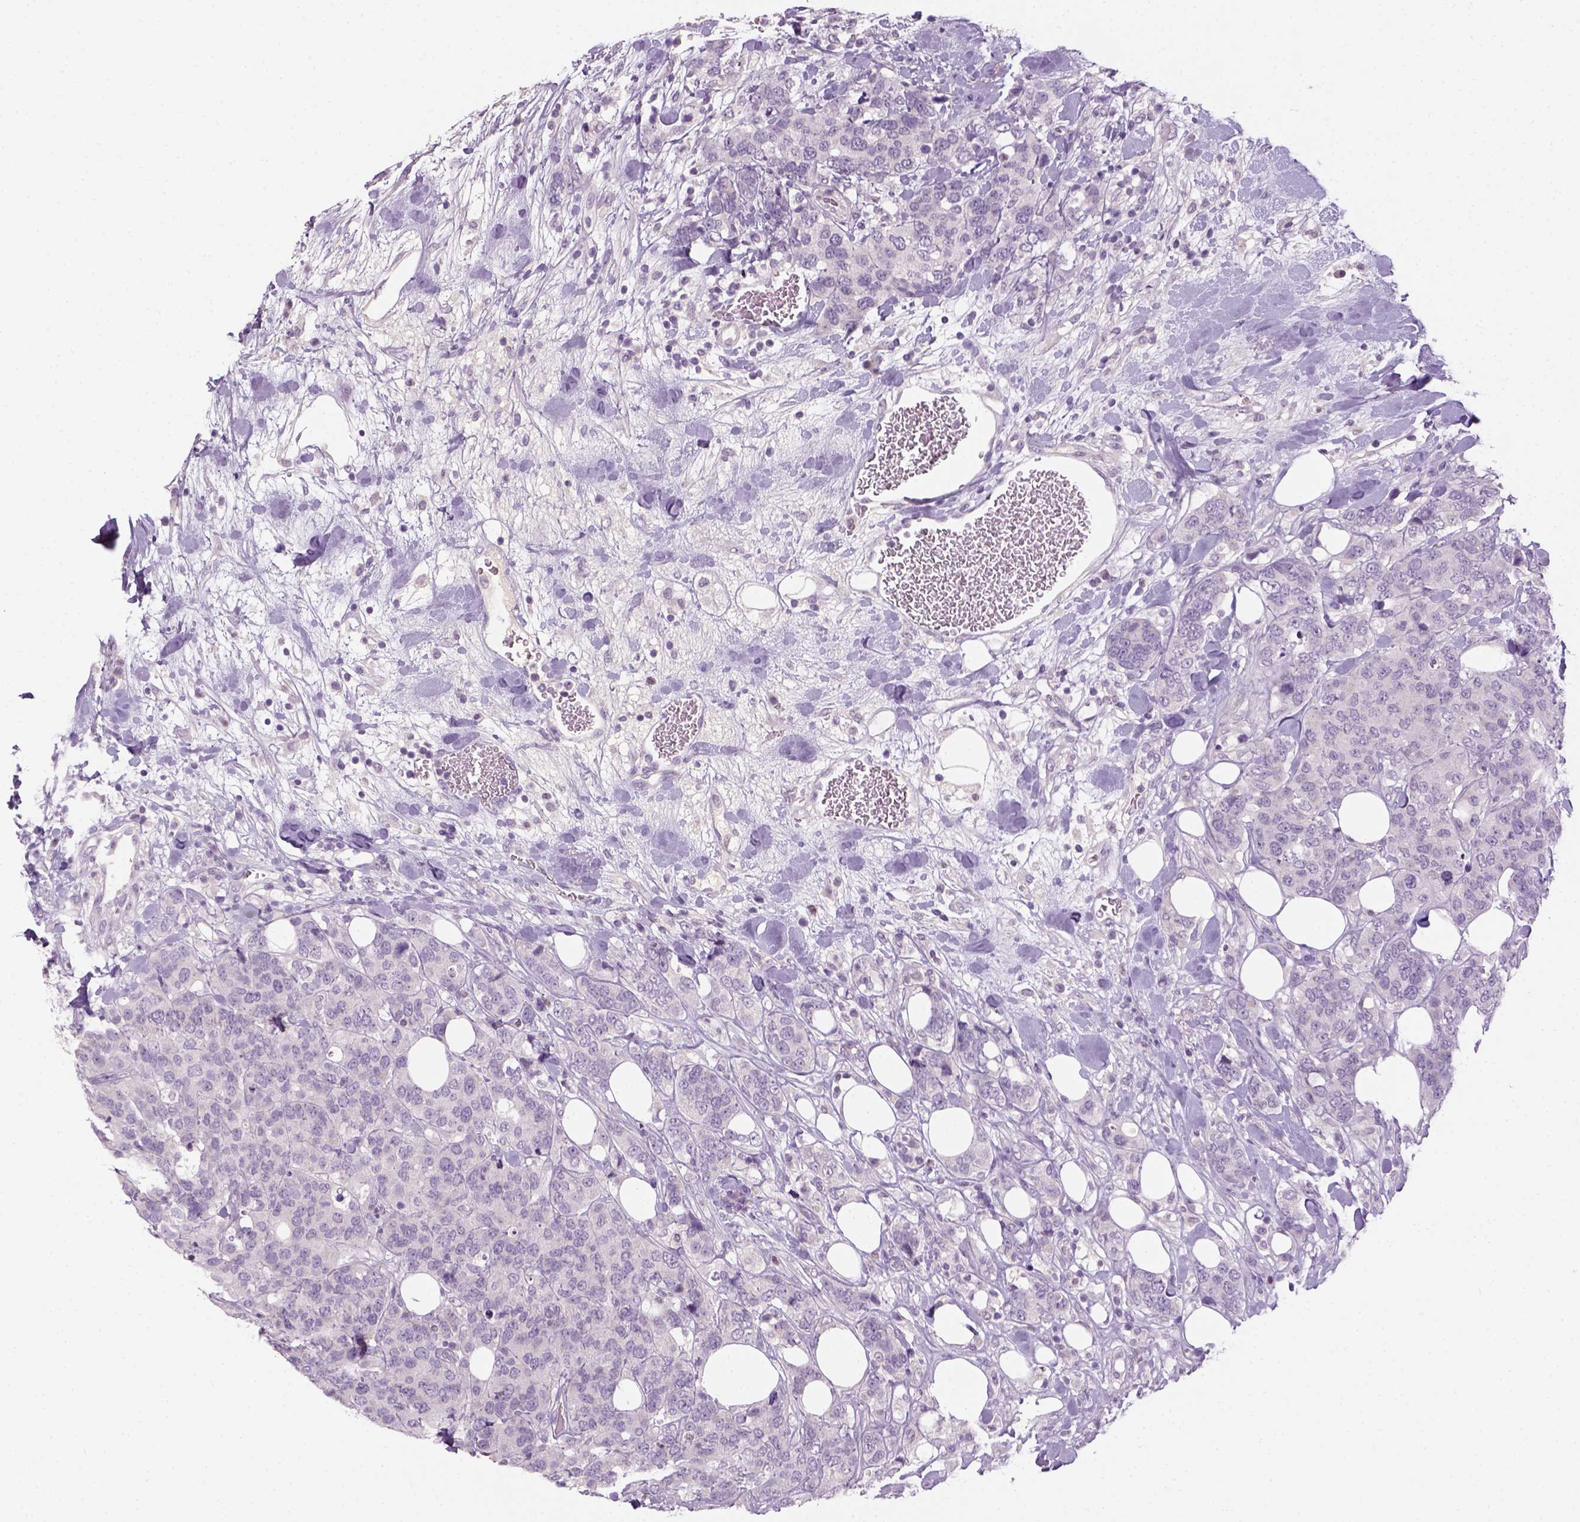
{"staining": {"intensity": "negative", "quantity": "none", "location": "none"}, "tissue": "breast cancer", "cell_type": "Tumor cells", "image_type": "cancer", "snomed": [{"axis": "morphology", "description": "Lobular carcinoma"}, {"axis": "topography", "description": "Breast"}], "caption": "Tumor cells show no significant protein positivity in breast cancer (lobular carcinoma). (DAB (3,3'-diaminobenzidine) immunohistochemistry, high magnification).", "gene": "GFI1B", "patient": {"sex": "female", "age": 59}}